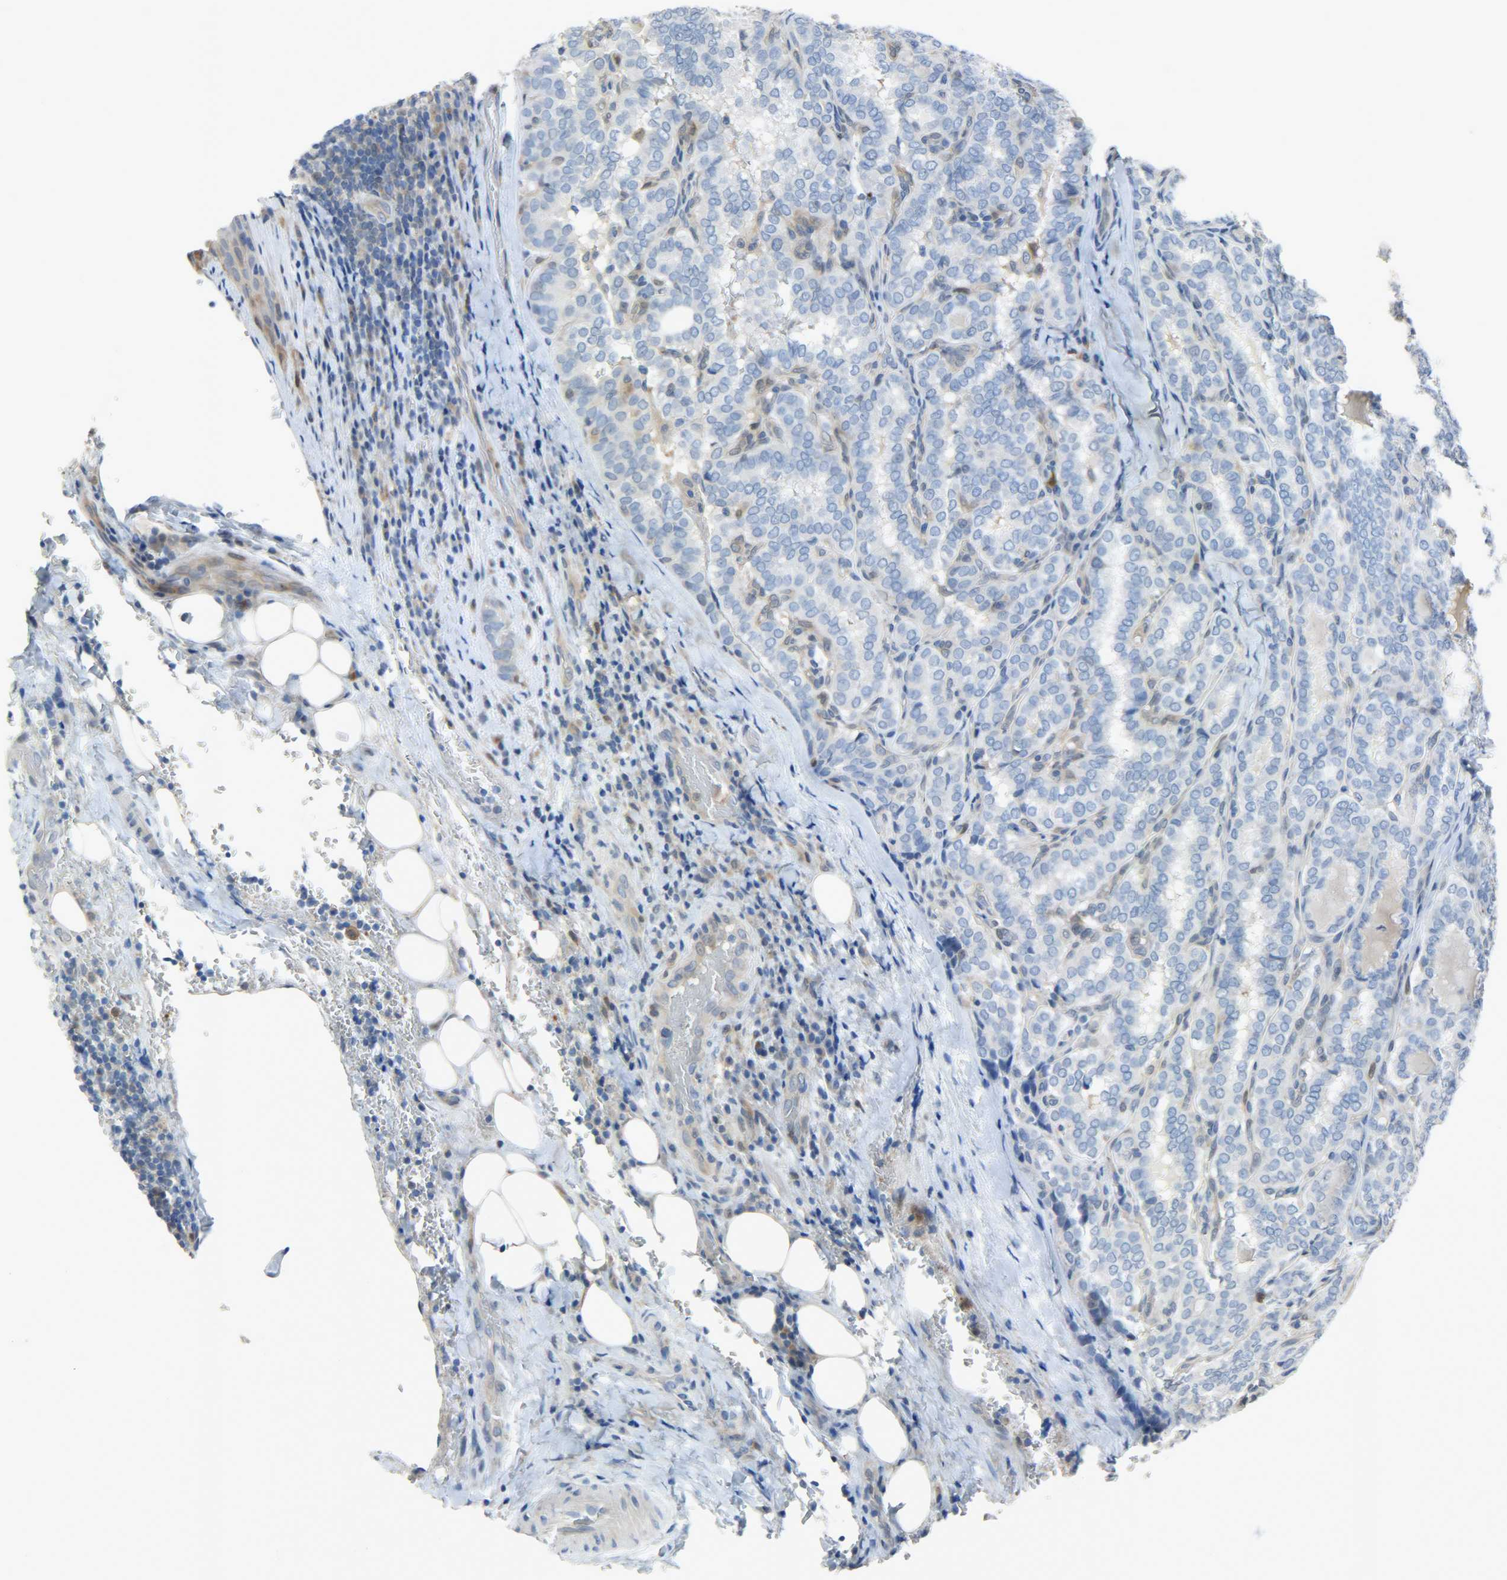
{"staining": {"intensity": "negative", "quantity": "none", "location": "none"}, "tissue": "thyroid cancer", "cell_type": "Tumor cells", "image_type": "cancer", "snomed": [{"axis": "morphology", "description": "Papillary adenocarcinoma, NOS"}, {"axis": "topography", "description": "Thyroid gland"}], "caption": "High magnification brightfield microscopy of thyroid cancer stained with DAB (brown) and counterstained with hematoxylin (blue): tumor cells show no significant positivity.", "gene": "EIF4EBP1", "patient": {"sex": "female", "age": 30}}